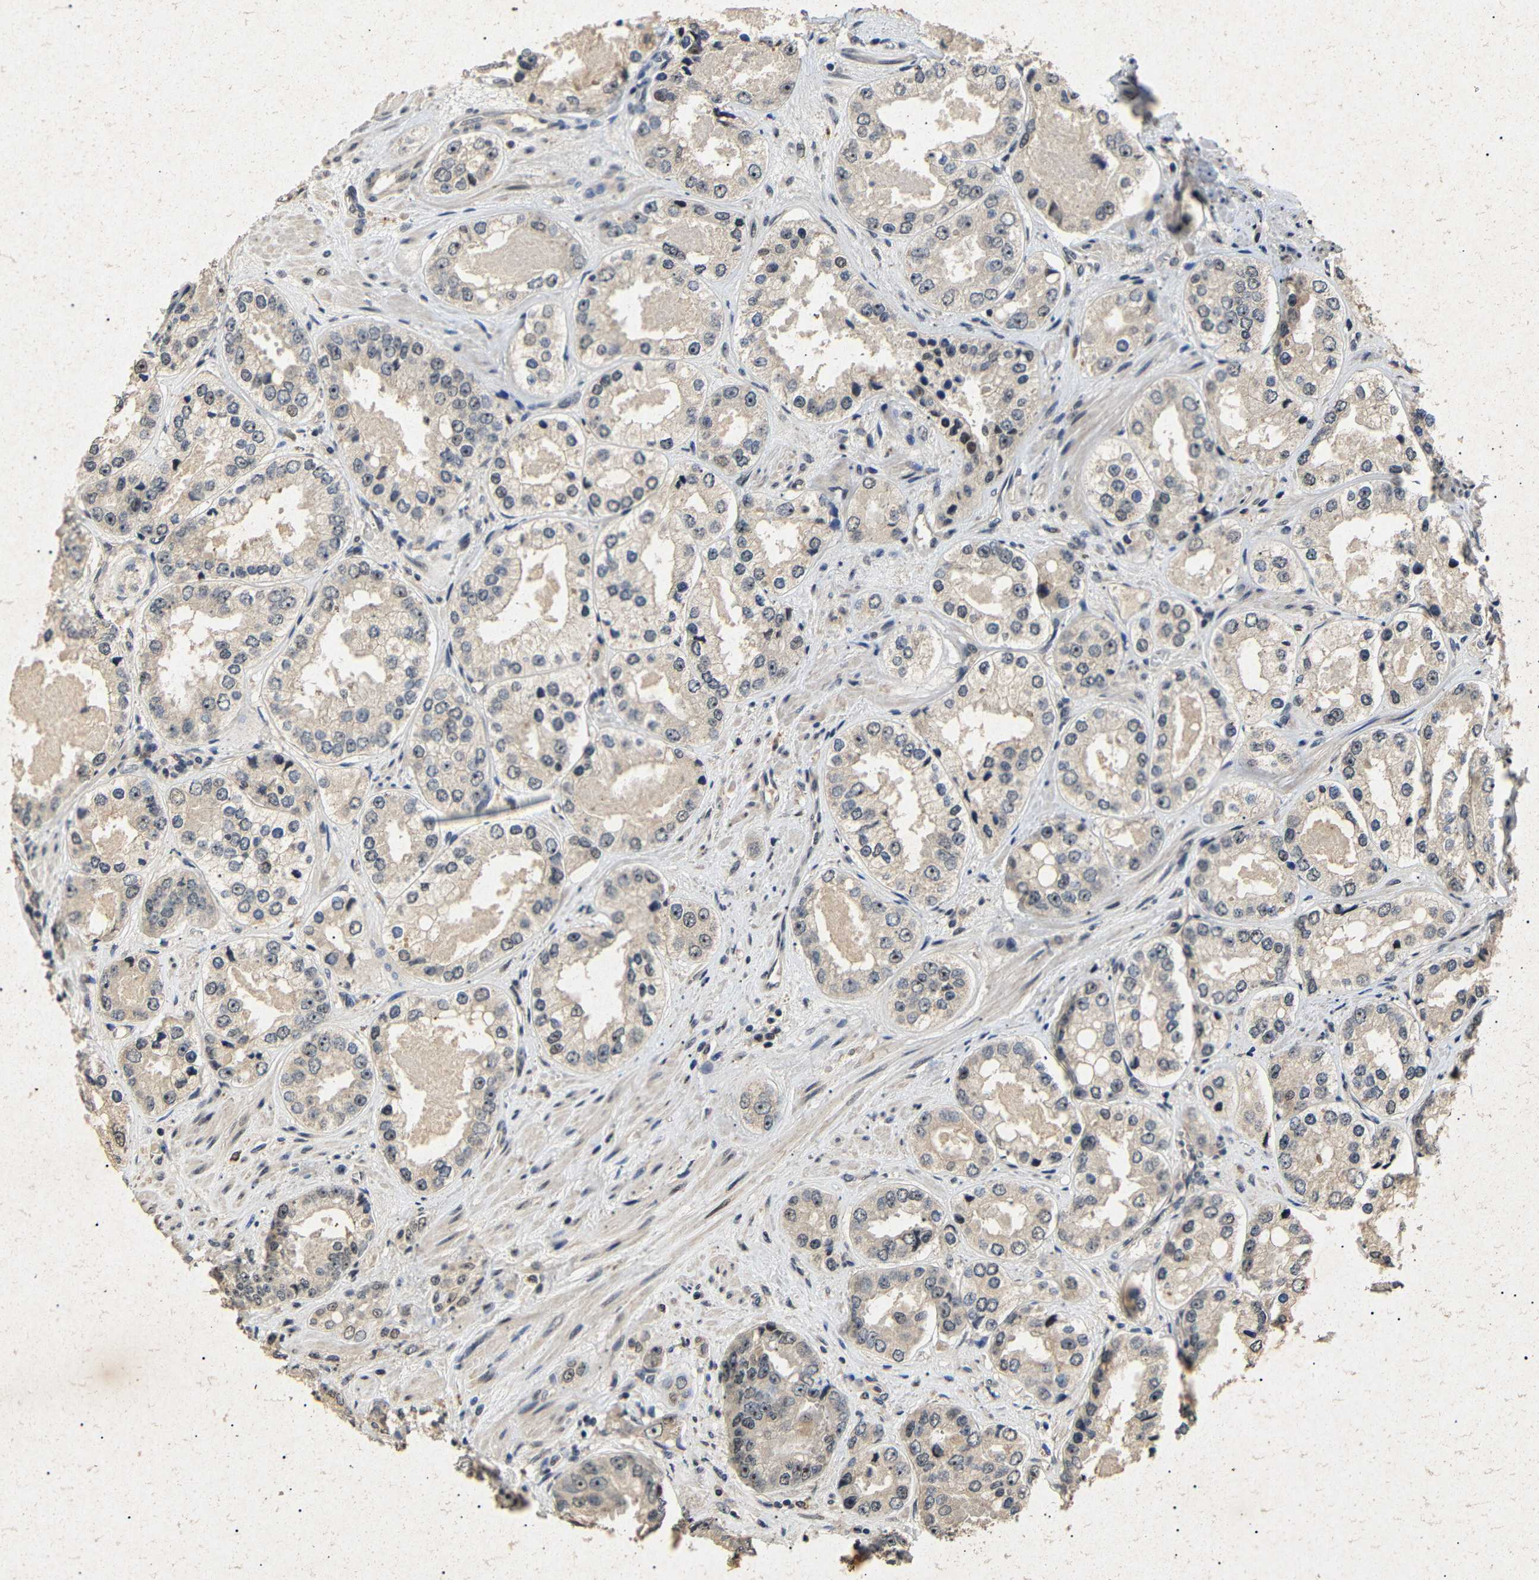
{"staining": {"intensity": "moderate", "quantity": "25%-75%", "location": "nuclear"}, "tissue": "prostate cancer", "cell_type": "Tumor cells", "image_type": "cancer", "snomed": [{"axis": "morphology", "description": "Adenocarcinoma, High grade"}, {"axis": "topography", "description": "Prostate"}], "caption": "High-magnification brightfield microscopy of prostate cancer stained with DAB (brown) and counterstained with hematoxylin (blue). tumor cells exhibit moderate nuclear positivity is present in approximately25%-75% of cells. (brown staining indicates protein expression, while blue staining denotes nuclei).", "gene": "PARN", "patient": {"sex": "male", "age": 61}}